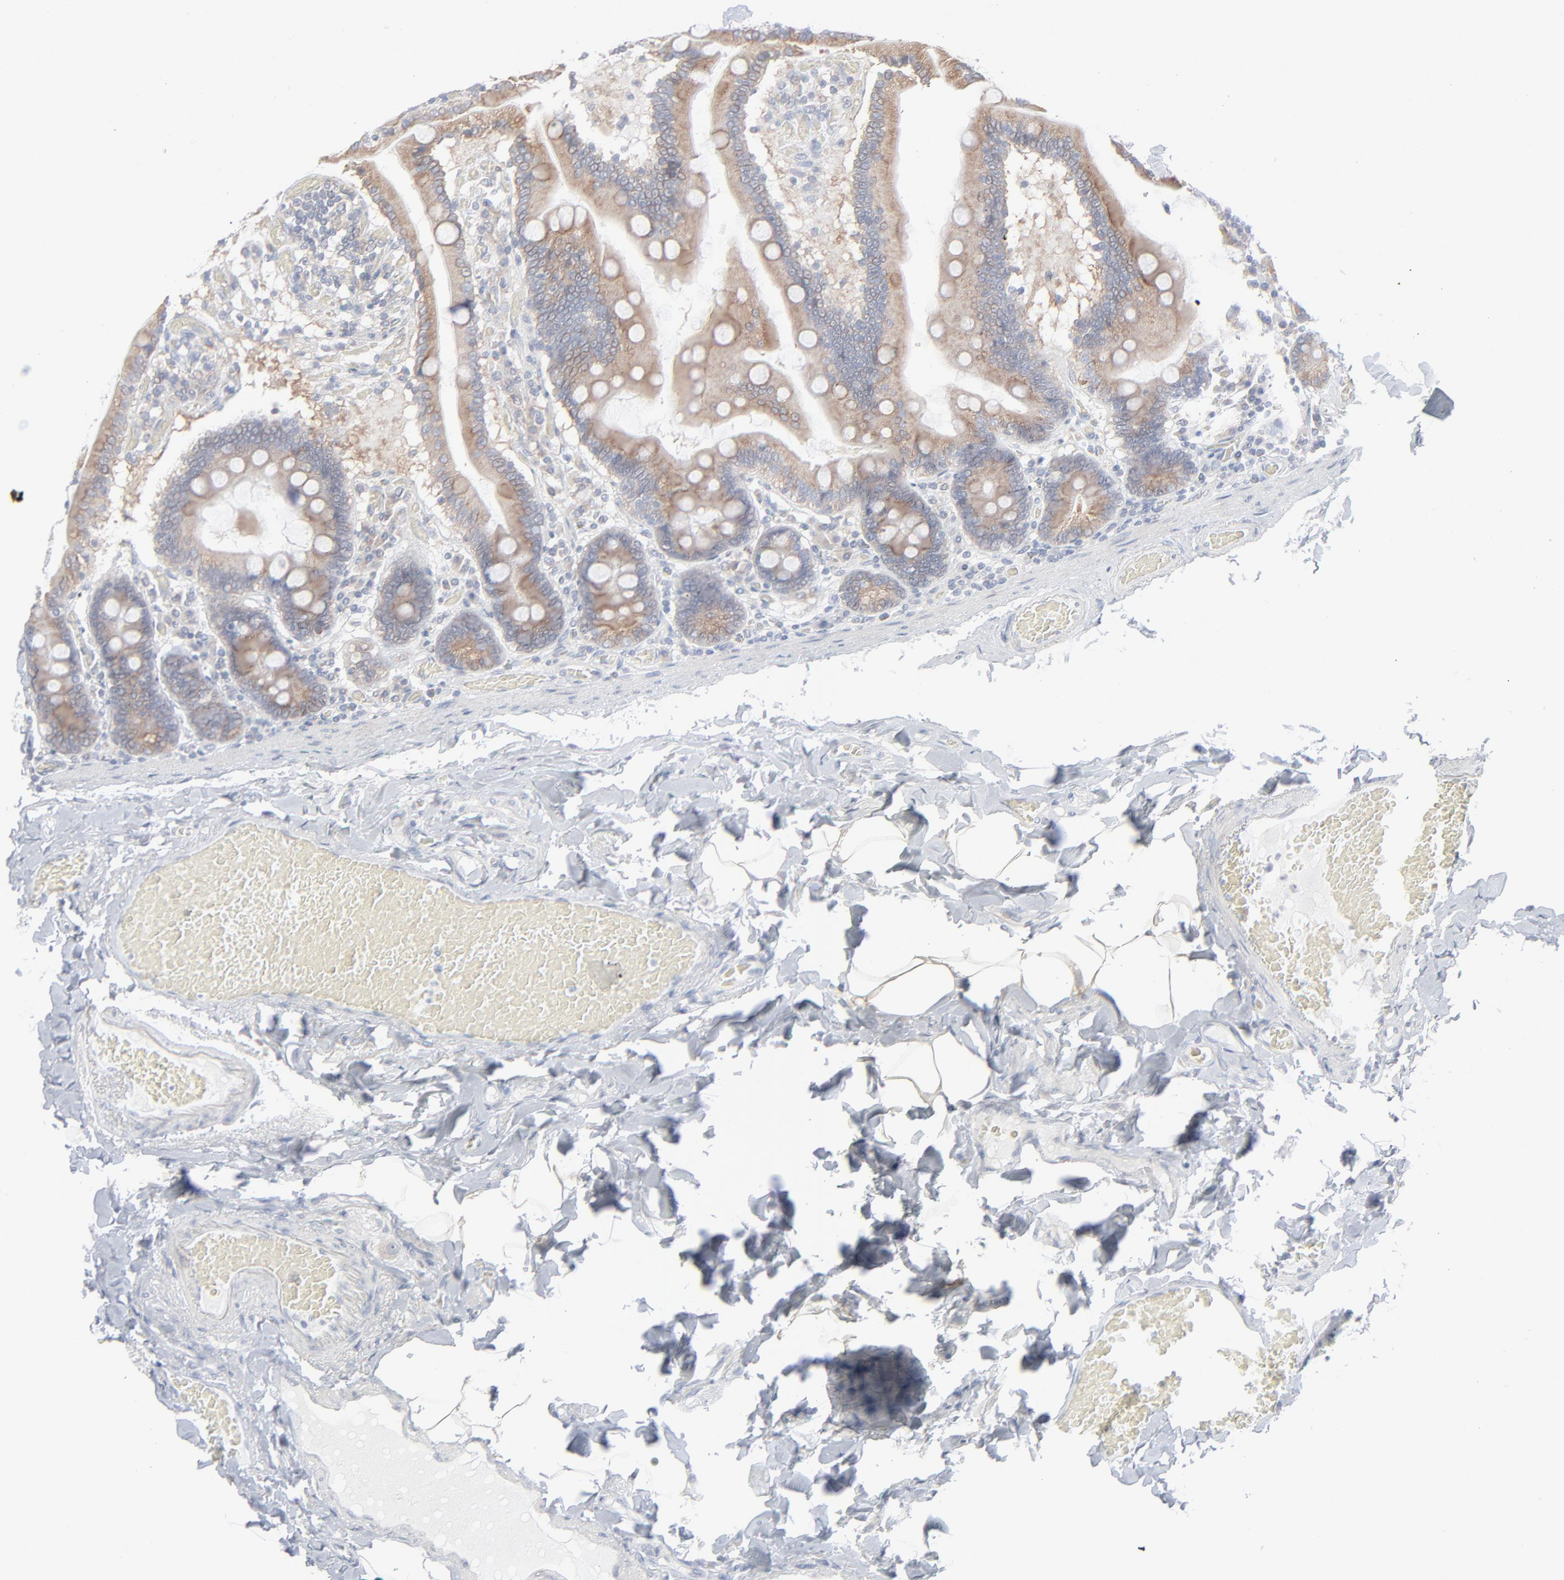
{"staining": {"intensity": "moderate", "quantity": ">75%", "location": "cytoplasmic/membranous"}, "tissue": "duodenum", "cell_type": "Glandular cells", "image_type": "normal", "snomed": [{"axis": "morphology", "description": "Normal tissue, NOS"}, {"axis": "topography", "description": "Duodenum"}], "caption": "Immunohistochemistry (IHC) photomicrograph of normal duodenum: duodenum stained using immunohistochemistry displays medium levels of moderate protein expression localized specifically in the cytoplasmic/membranous of glandular cells, appearing as a cytoplasmic/membranous brown color.", "gene": "KDSR", "patient": {"sex": "male", "age": 66}}